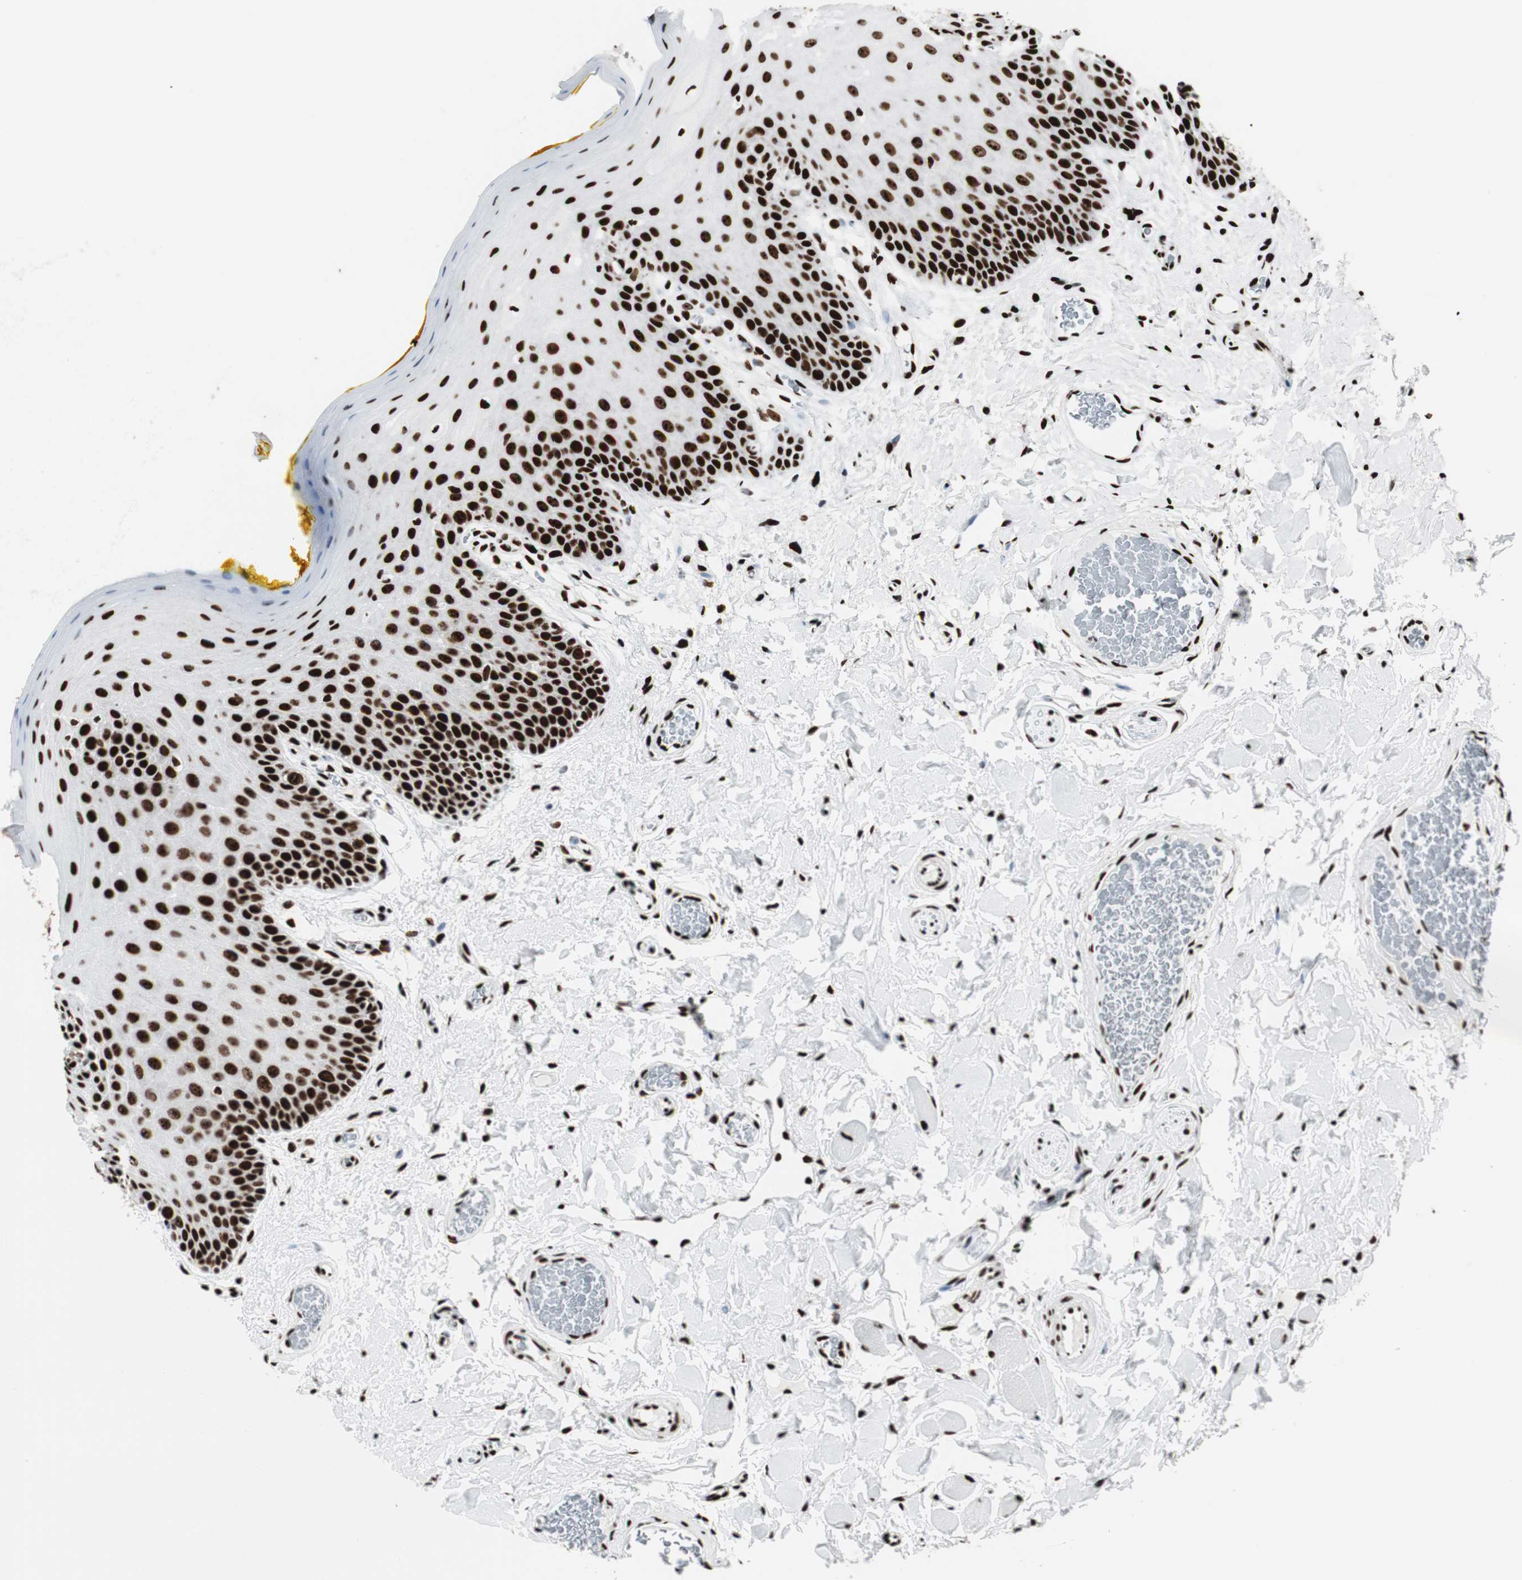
{"staining": {"intensity": "strong", "quantity": ">75%", "location": "nuclear"}, "tissue": "oral mucosa", "cell_type": "Squamous epithelial cells", "image_type": "normal", "snomed": [{"axis": "morphology", "description": "Normal tissue, NOS"}, {"axis": "topography", "description": "Oral tissue"}], "caption": "This histopathology image exhibits immunohistochemistry staining of normal oral mucosa, with high strong nuclear staining in approximately >75% of squamous epithelial cells.", "gene": "NCL", "patient": {"sex": "male", "age": 54}}